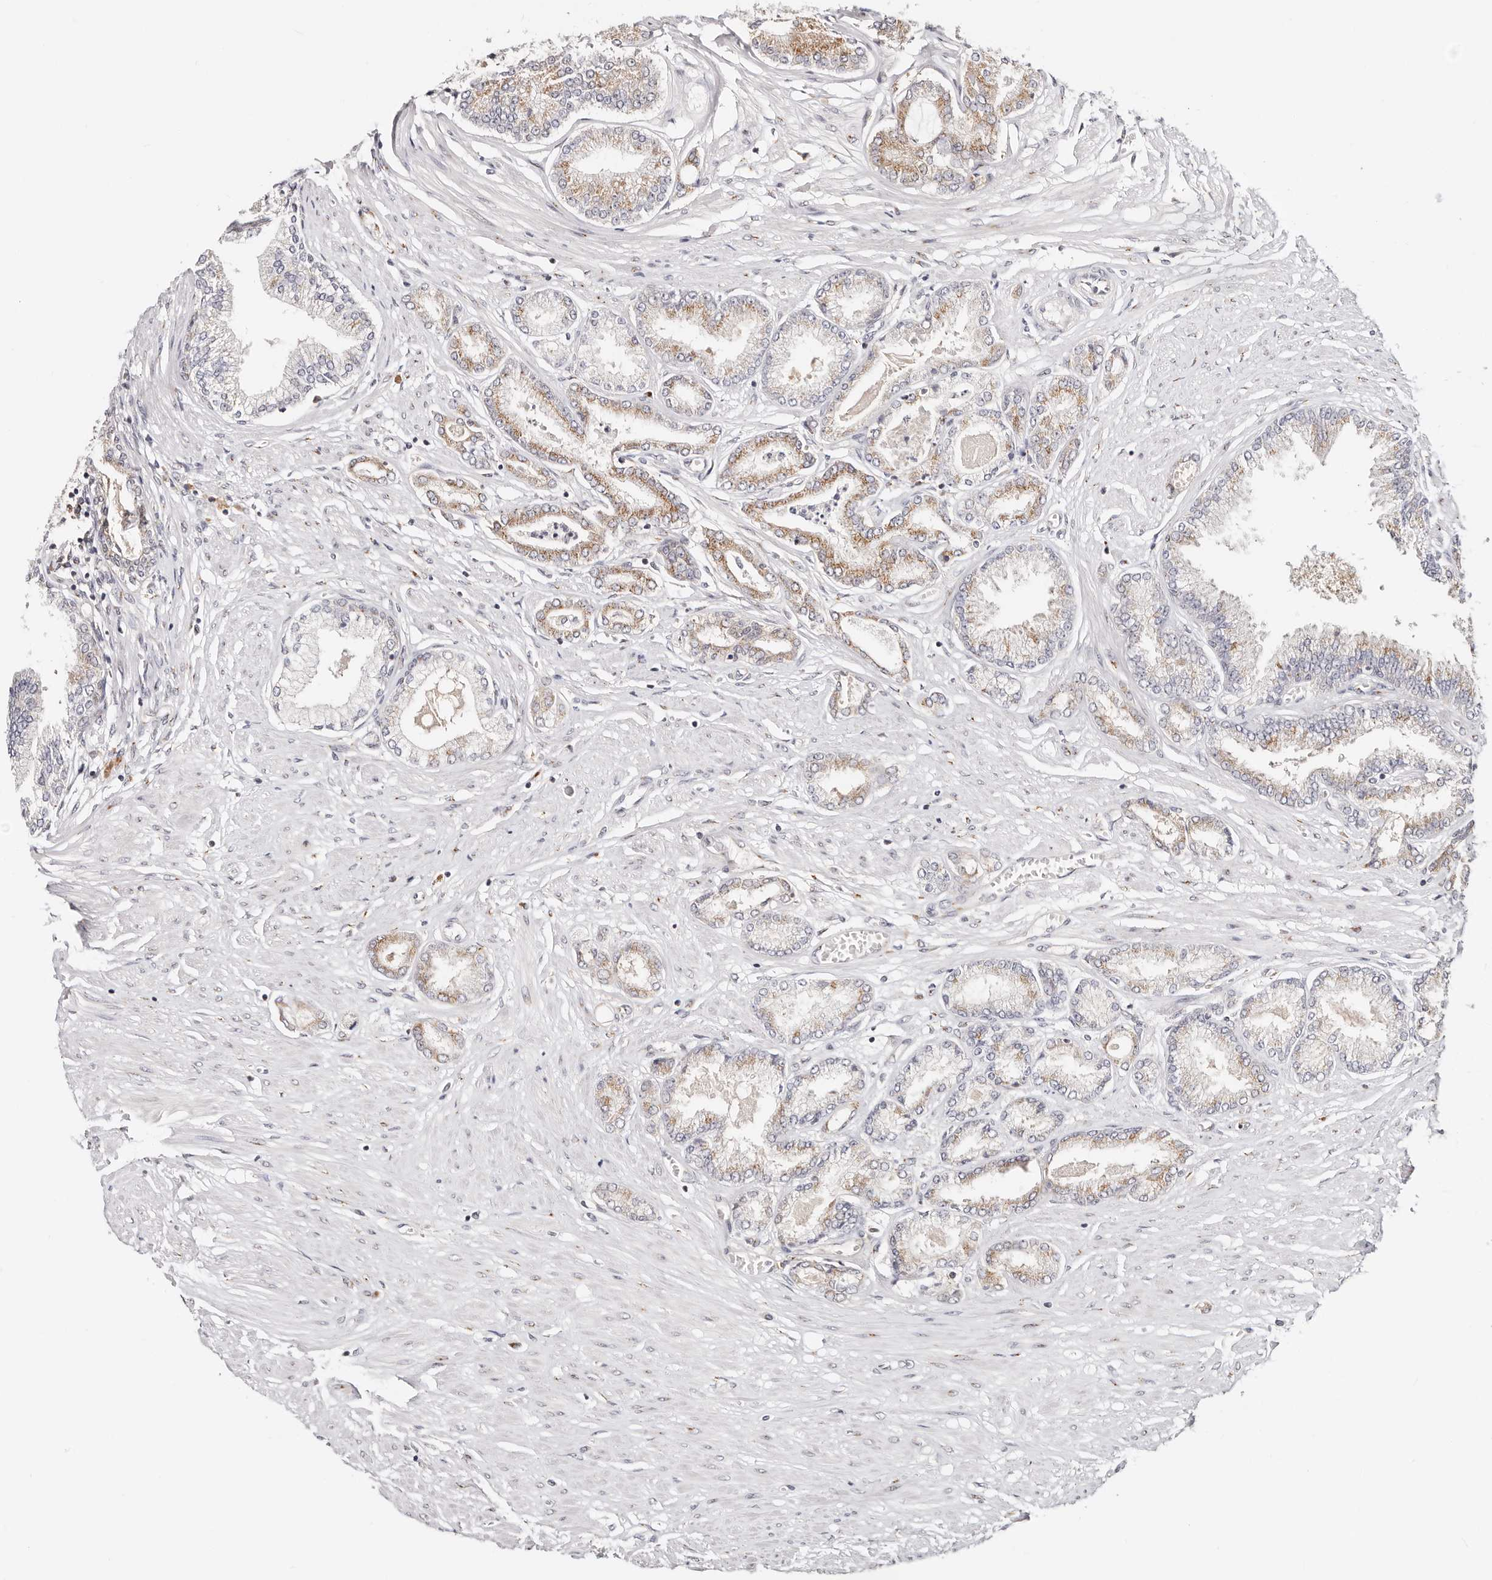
{"staining": {"intensity": "moderate", "quantity": "25%-75%", "location": "cytoplasmic/membranous"}, "tissue": "prostate cancer", "cell_type": "Tumor cells", "image_type": "cancer", "snomed": [{"axis": "morphology", "description": "Adenocarcinoma, Low grade"}, {"axis": "topography", "description": "Prostate"}], "caption": "An image of human prostate low-grade adenocarcinoma stained for a protein shows moderate cytoplasmic/membranous brown staining in tumor cells.", "gene": "VIPAS39", "patient": {"sex": "male", "age": 63}}